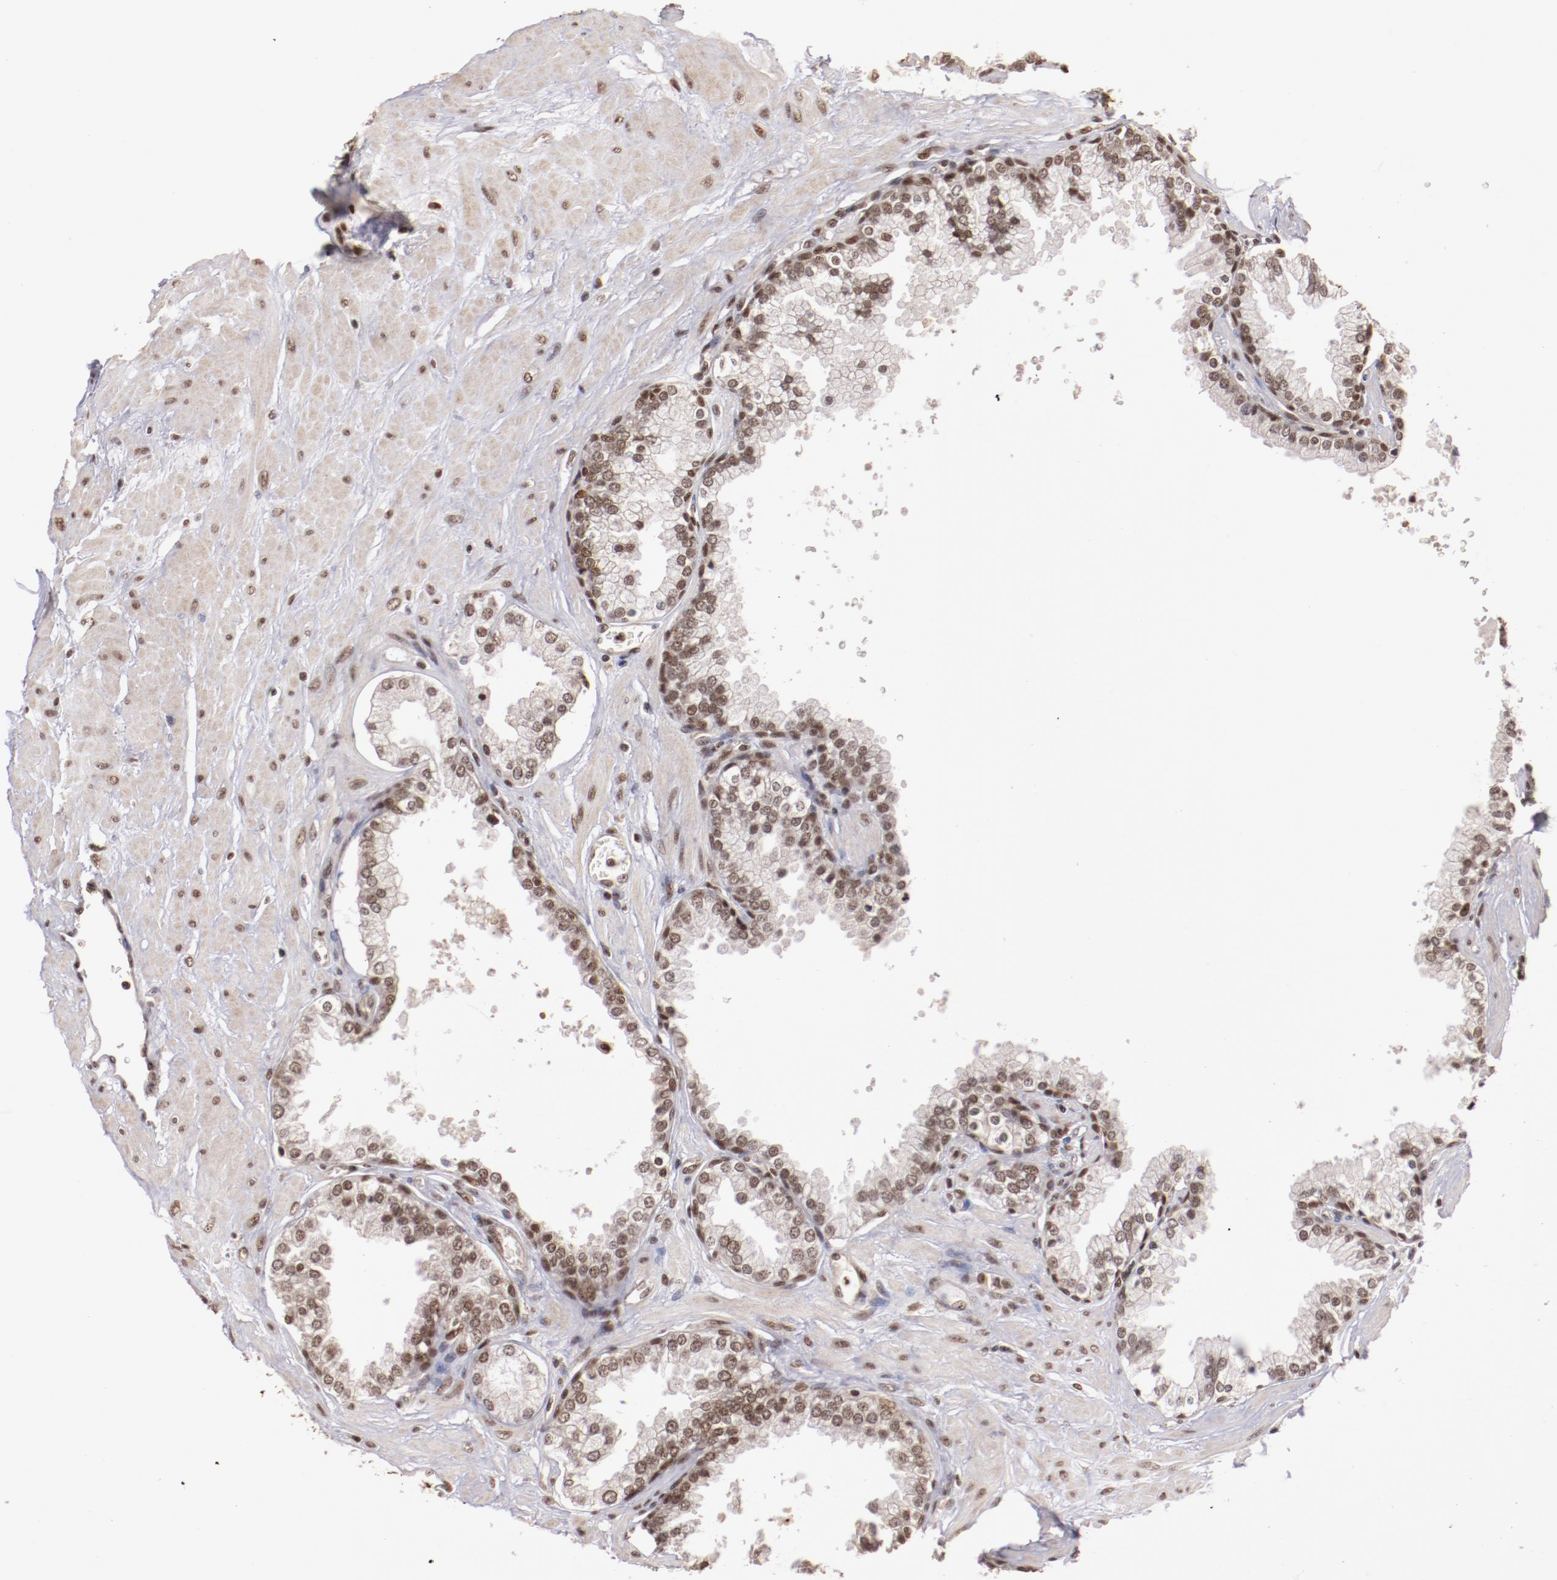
{"staining": {"intensity": "moderate", "quantity": ">75%", "location": "nuclear"}, "tissue": "prostate", "cell_type": "Glandular cells", "image_type": "normal", "snomed": [{"axis": "morphology", "description": "Normal tissue, NOS"}, {"axis": "topography", "description": "Prostate"}], "caption": "The photomicrograph reveals immunohistochemical staining of unremarkable prostate. There is moderate nuclear positivity is seen in approximately >75% of glandular cells.", "gene": "STAG2", "patient": {"sex": "male", "age": 51}}